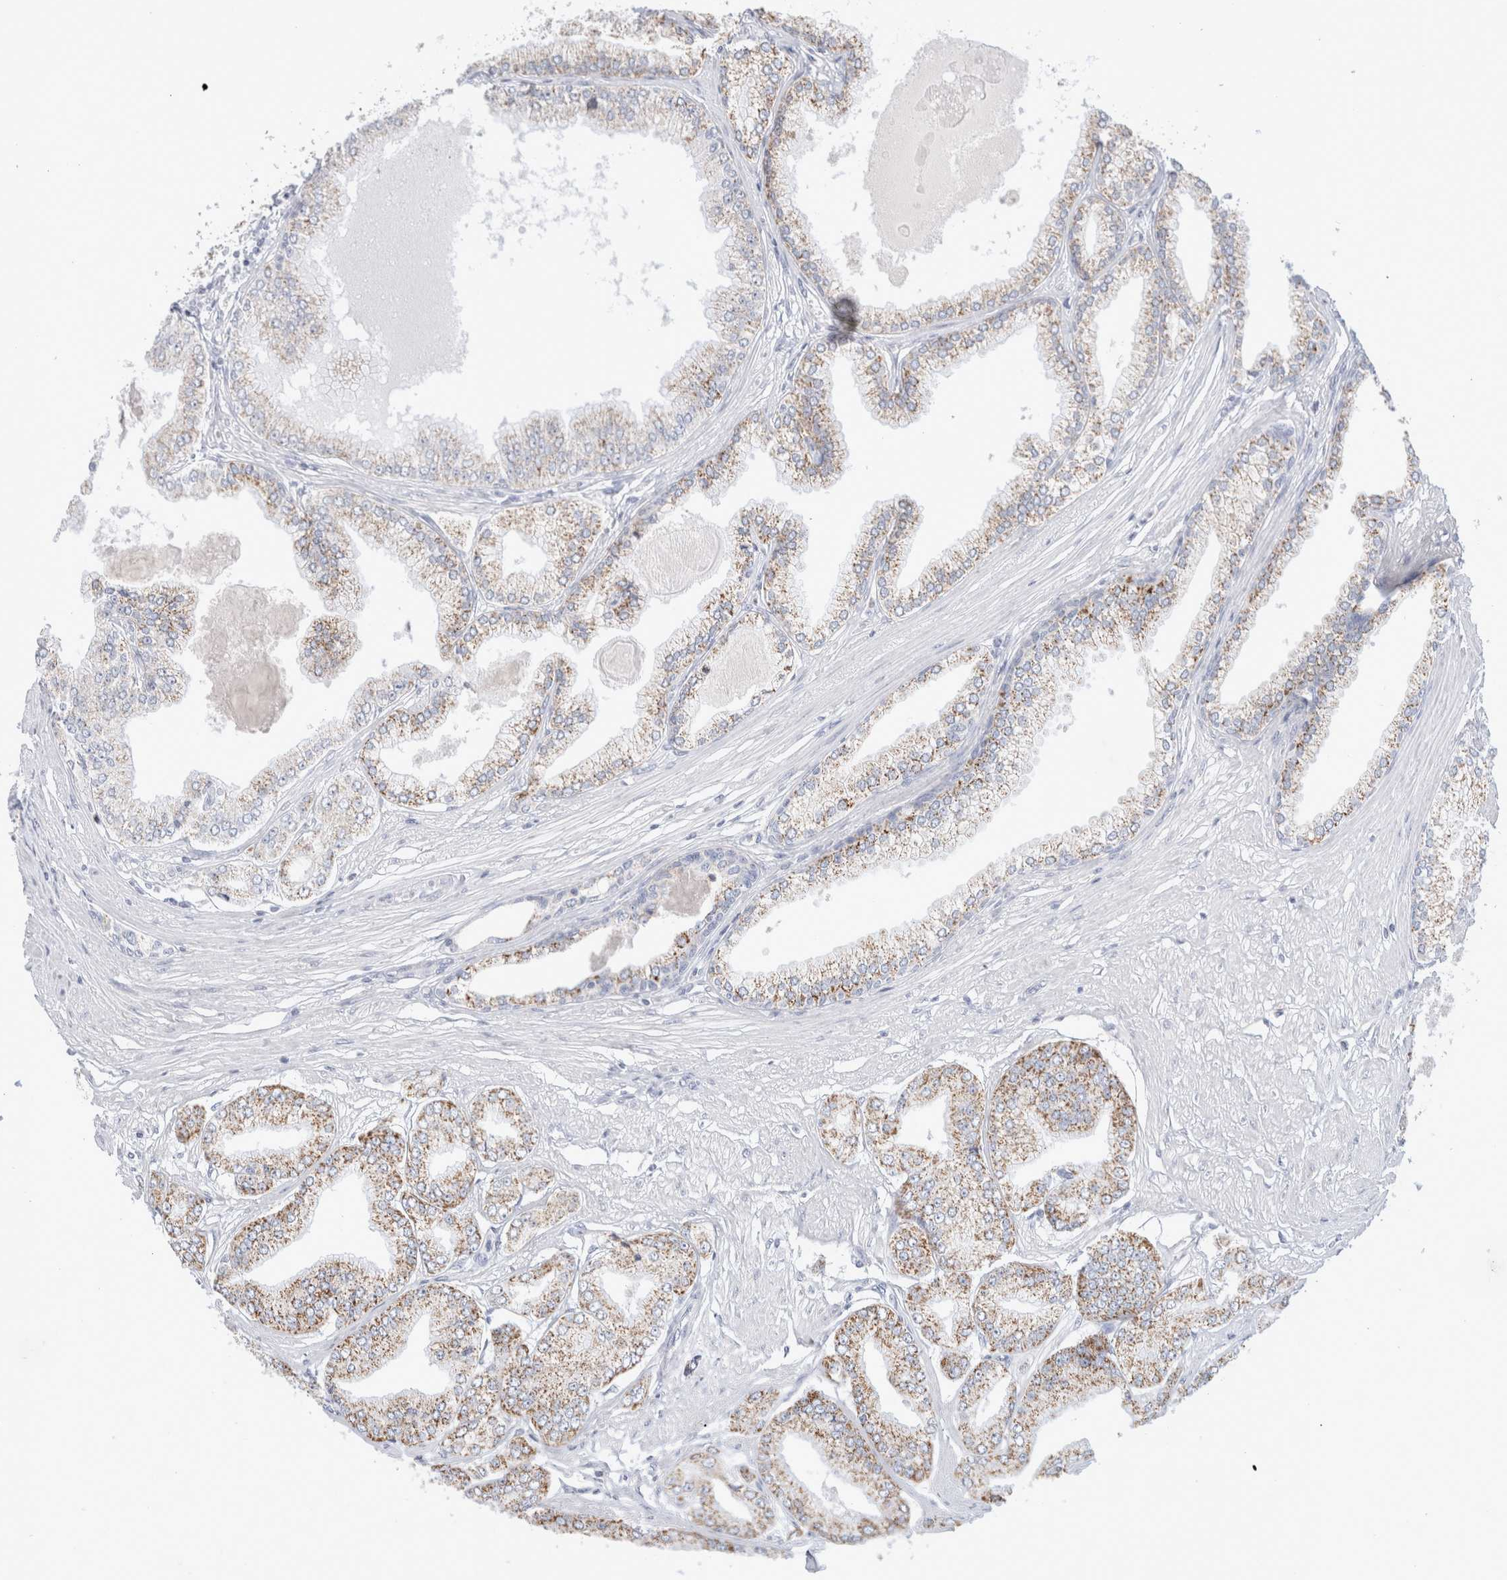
{"staining": {"intensity": "moderate", "quantity": "25%-75%", "location": "cytoplasmic/membranous"}, "tissue": "prostate cancer", "cell_type": "Tumor cells", "image_type": "cancer", "snomed": [{"axis": "morphology", "description": "Adenocarcinoma, Low grade"}, {"axis": "topography", "description": "Prostate"}], "caption": "Tumor cells exhibit medium levels of moderate cytoplasmic/membranous expression in approximately 25%-75% of cells in human prostate adenocarcinoma (low-grade).", "gene": "ECHDC2", "patient": {"sex": "male", "age": 52}}